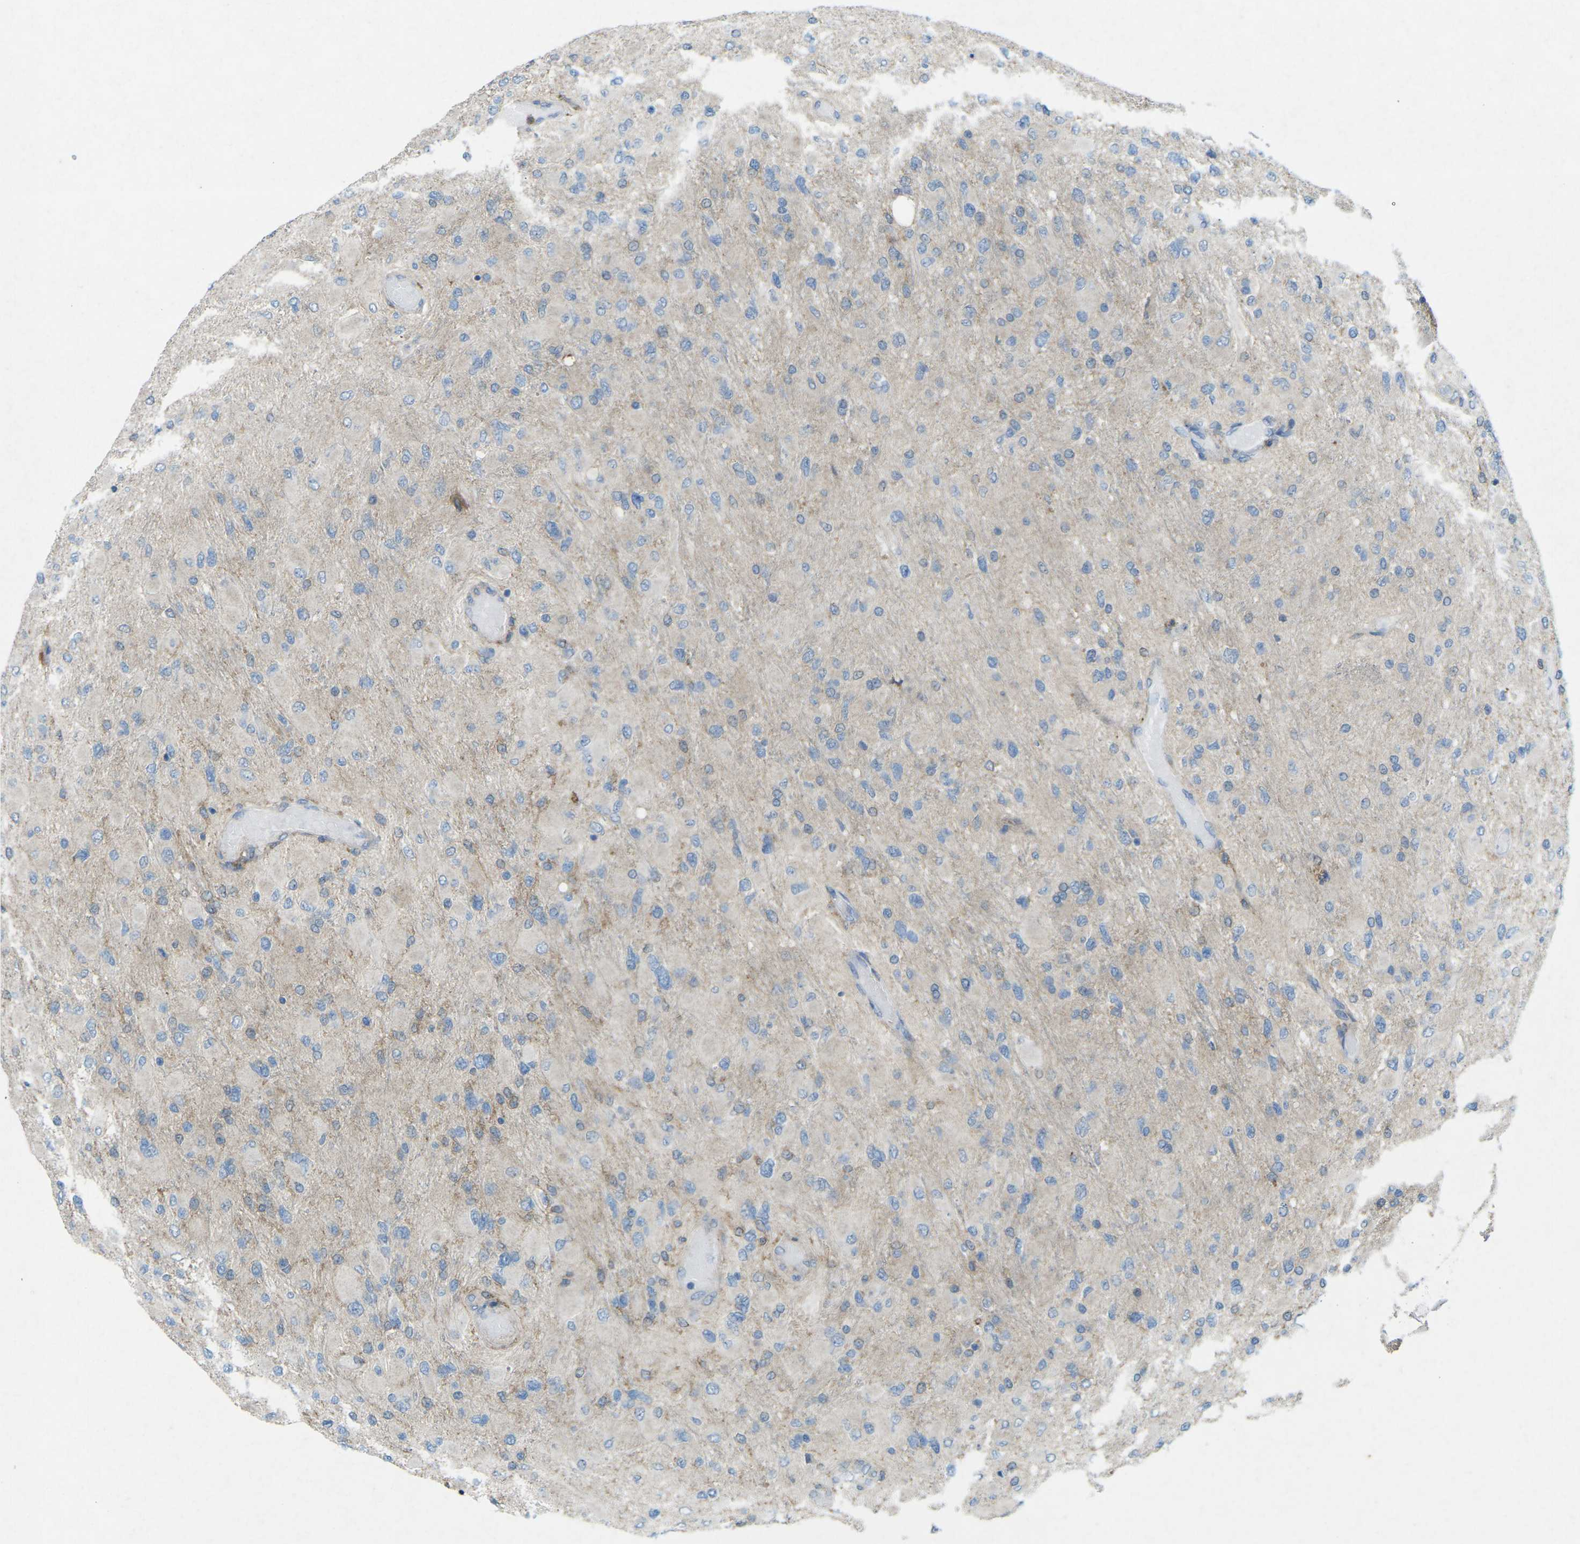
{"staining": {"intensity": "weak", "quantity": "<25%", "location": "cytoplasmic/membranous"}, "tissue": "glioma", "cell_type": "Tumor cells", "image_type": "cancer", "snomed": [{"axis": "morphology", "description": "Glioma, malignant, High grade"}, {"axis": "topography", "description": "Cerebral cortex"}], "caption": "Glioma stained for a protein using immunohistochemistry (IHC) shows no expression tumor cells.", "gene": "STK11", "patient": {"sex": "female", "age": 36}}